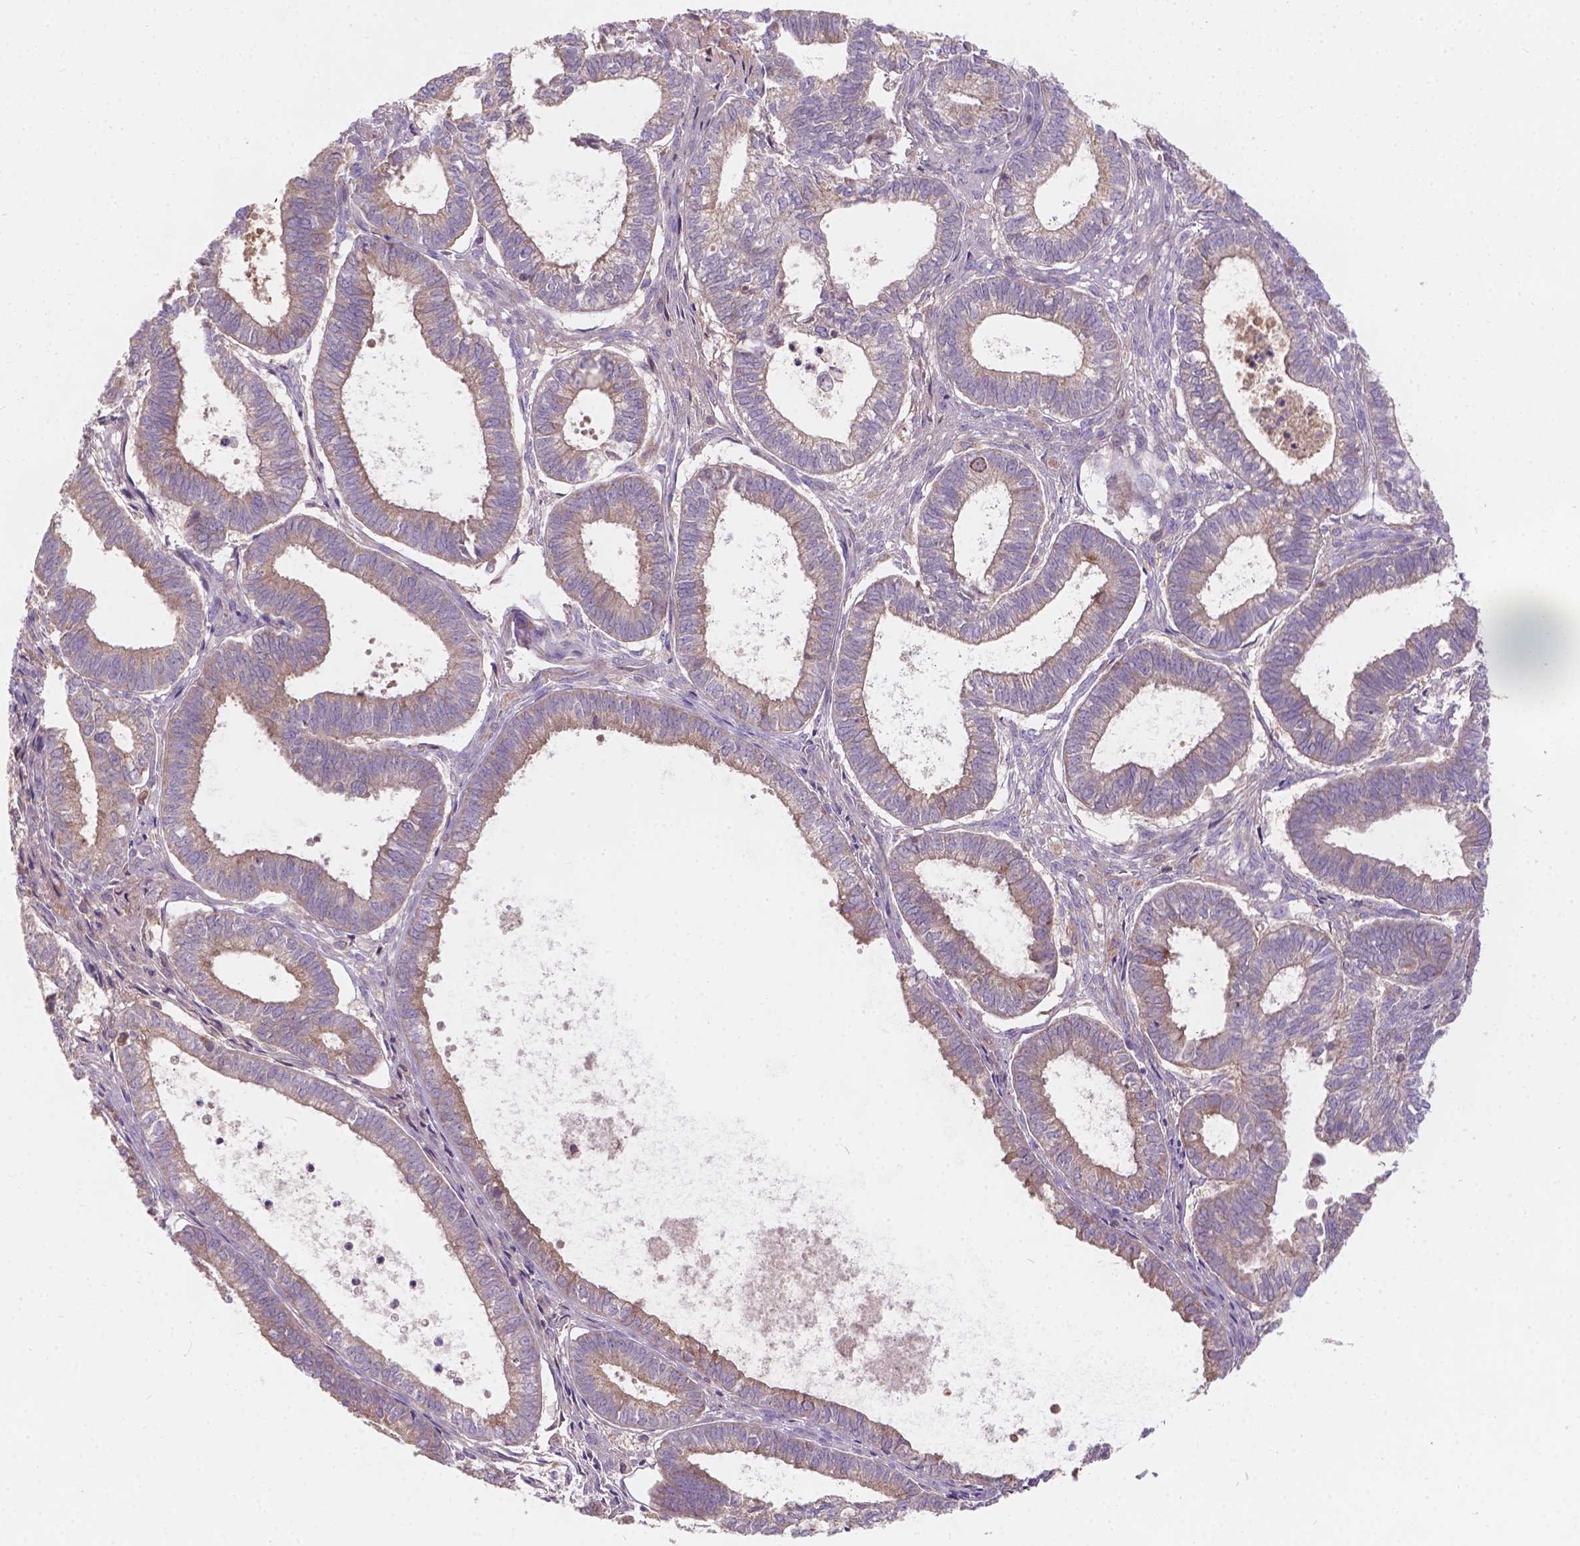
{"staining": {"intensity": "strong", "quantity": "<25%", "location": "cytoplasmic/membranous"}, "tissue": "ovarian cancer", "cell_type": "Tumor cells", "image_type": "cancer", "snomed": [{"axis": "morphology", "description": "Carcinoma, endometroid"}, {"axis": "topography", "description": "Ovary"}], "caption": "Immunohistochemical staining of human ovarian cancer shows medium levels of strong cytoplasmic/membranous protein positivity in about <25% of tumor cells.", "gene": "CDK10", "patient": {"sex": "female", "age": 64}}